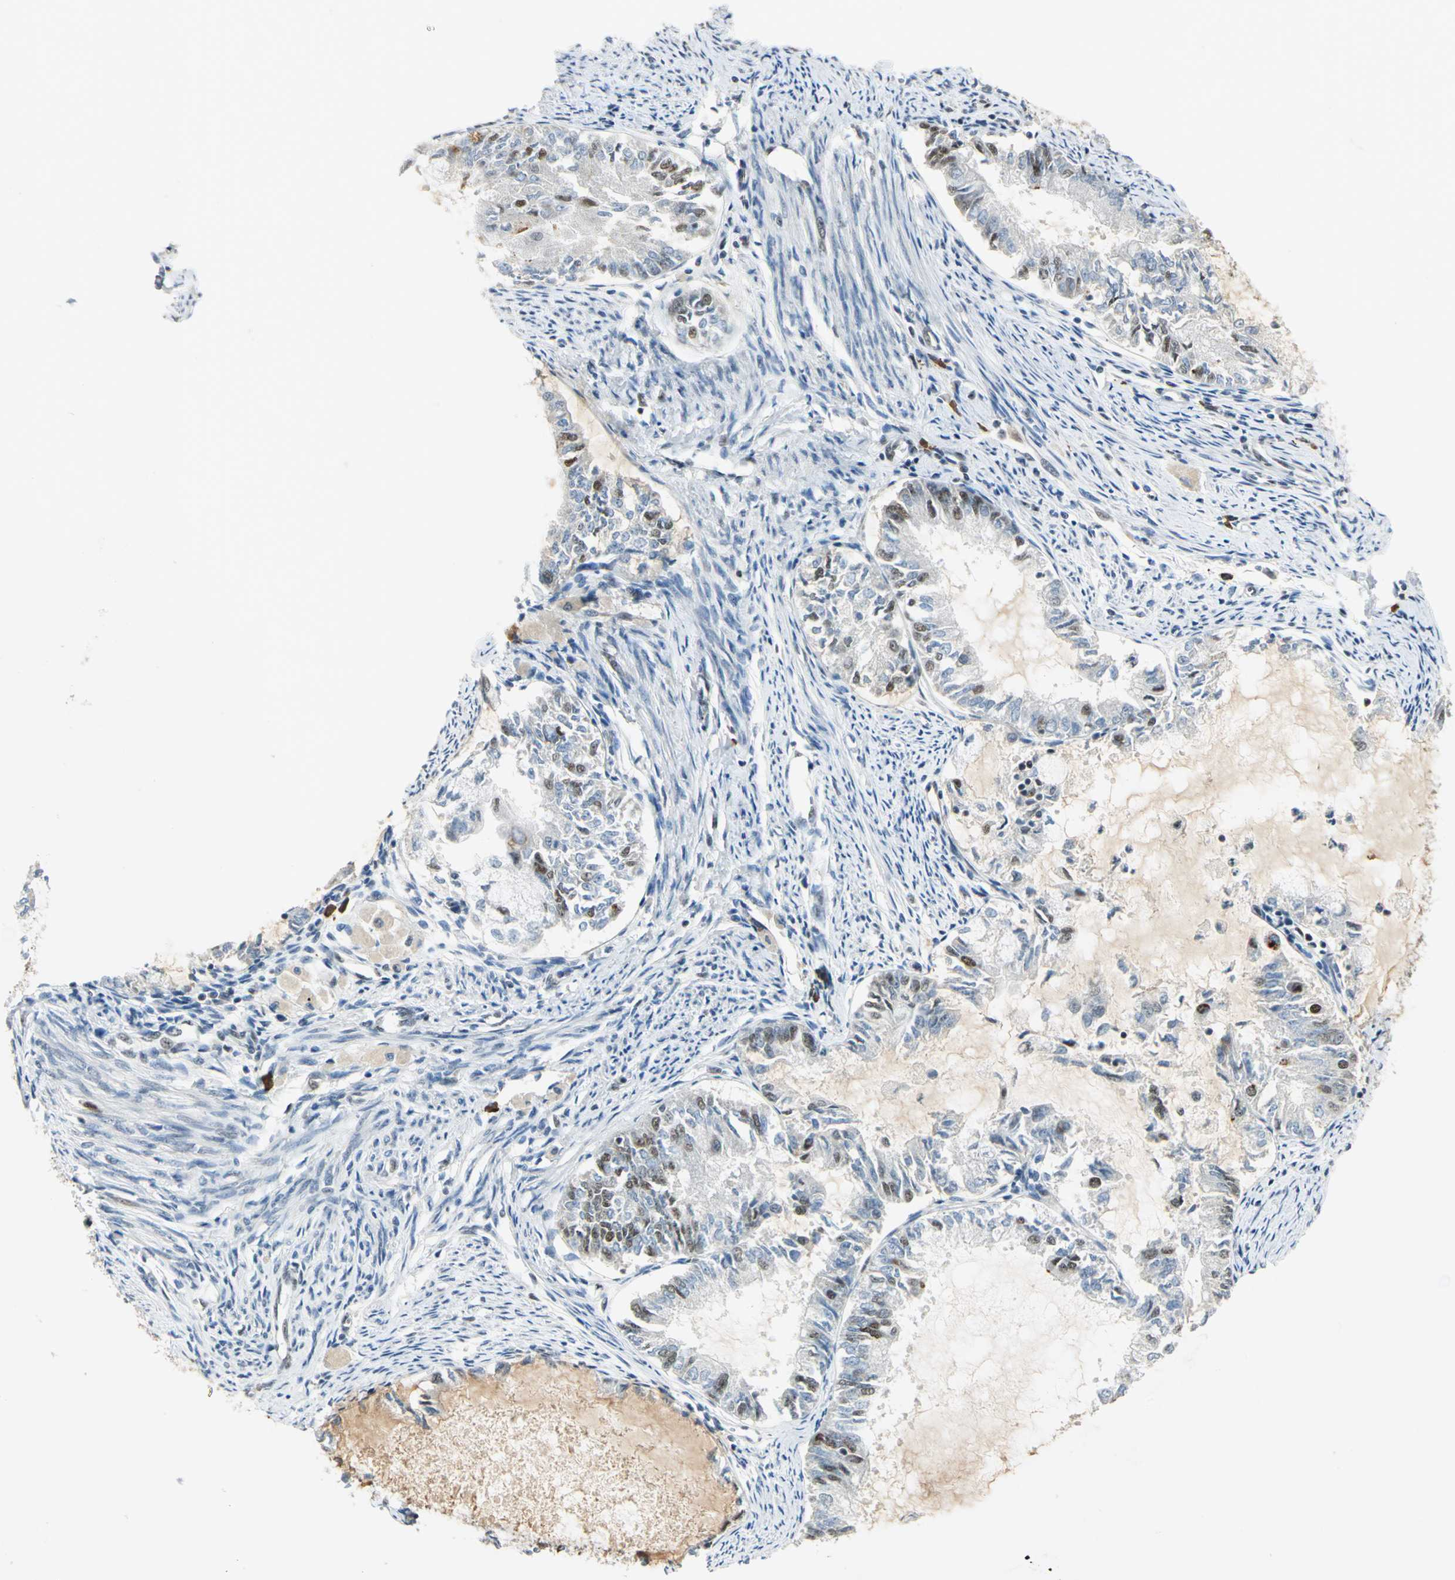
{"staining": {"intensity": "moderate", "quantity": "<25%", "location": "nuclear"}, "tissue": "endometrial cancer", "cell_type": "Tumor cells", "image_type": "cancer", "snomed": [{"axis": "morphology", "description": "Adenocarcinoma, NOS"}, {"axis": "topography", "description": "Endometrium"}], "caption": "About <25% of tumor cells in endometrial cancer (adenocarcinoma) display moderate nuclear protein expression as visualized by brown immunohistochemical staining.", "gene": "CCNT1", "patient": {"sex": "female", "age": 86}}